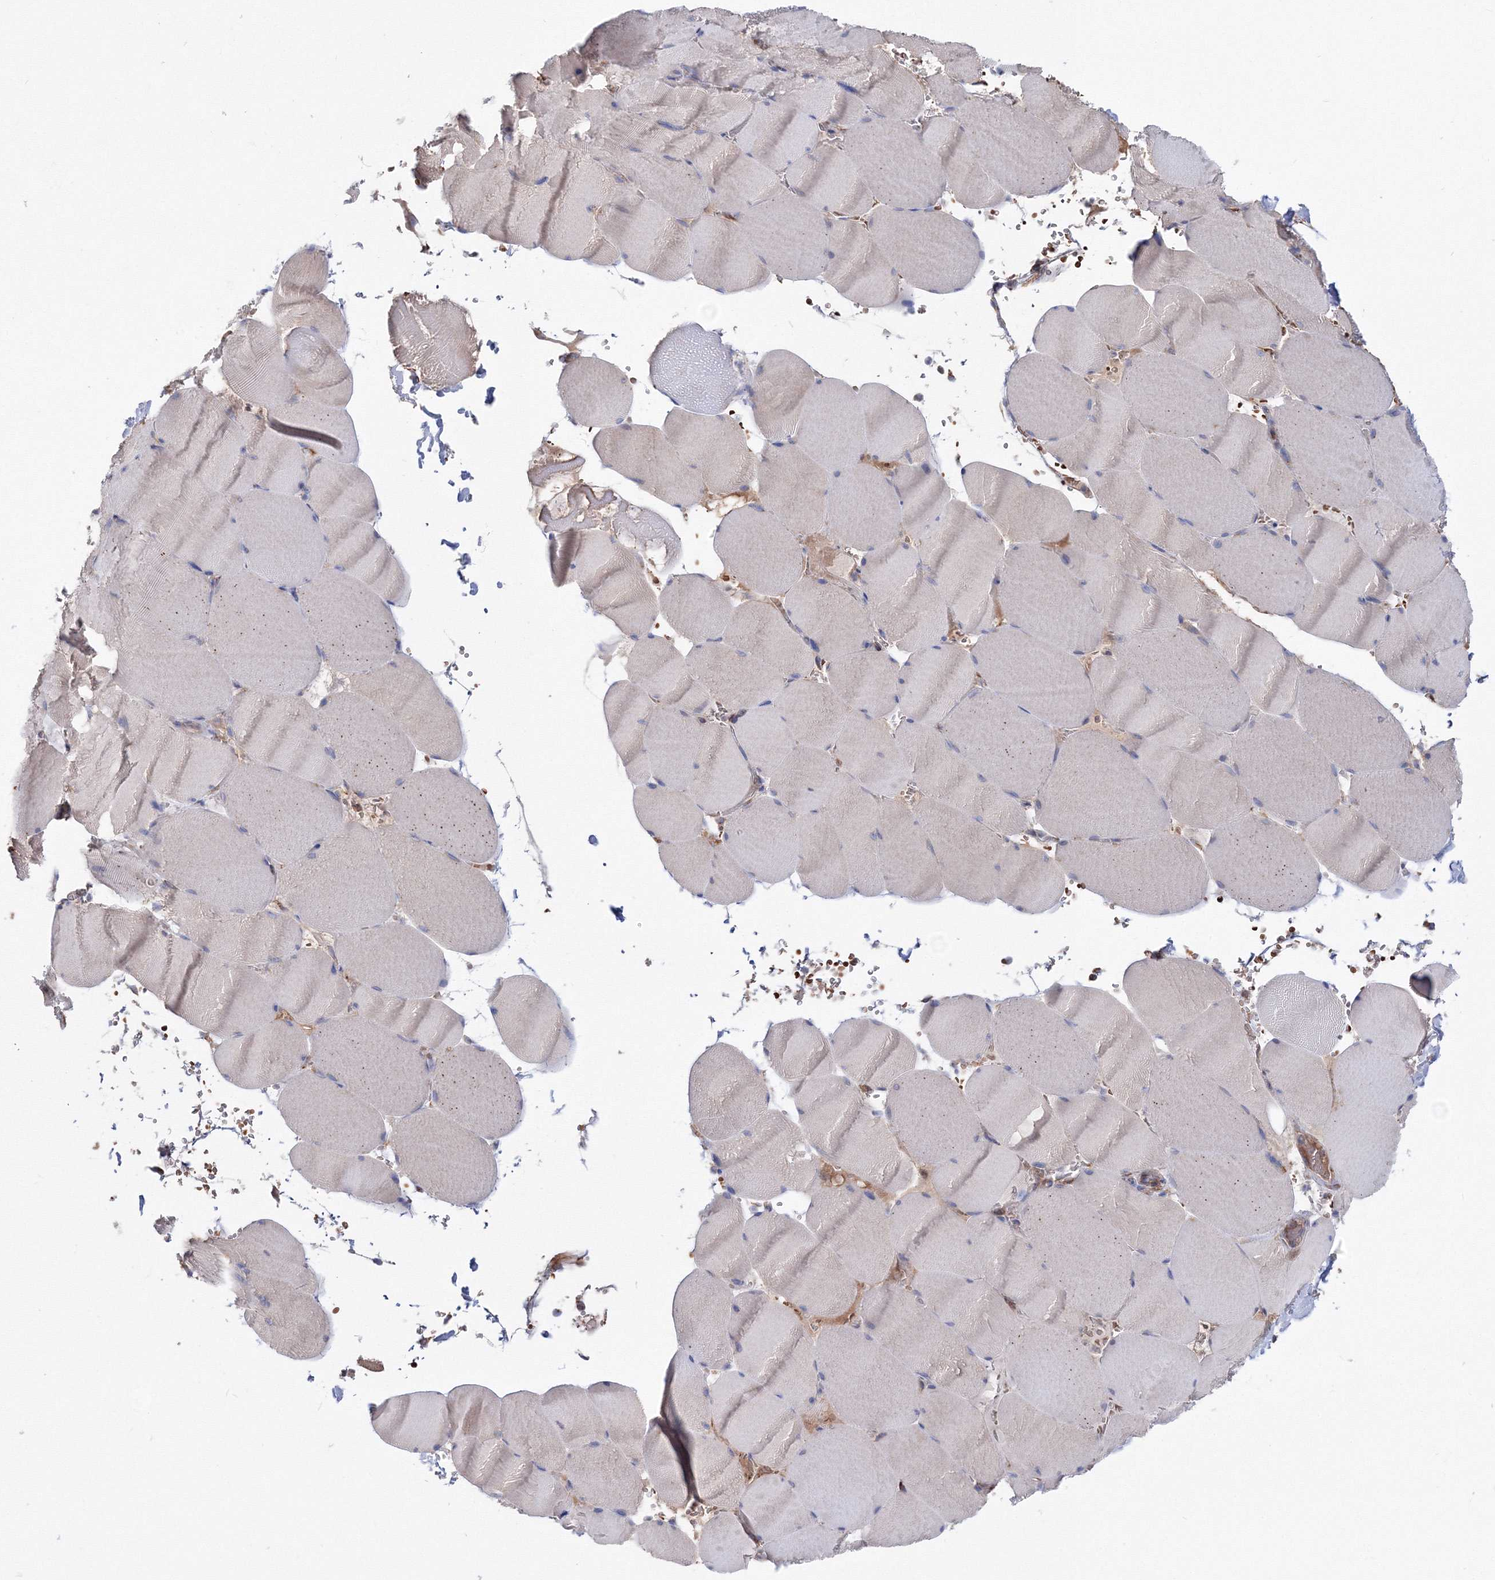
{"staining": {"intensity": "negative", "quantity": "none", "location": "none"}, "tissue": "skeletal muscle", "cell_type": "Myocytes", "image_type": "normal", "snomed": [{"axis": "morphology", "description": "Normal tissue, NOS"}, {"axis": "topography", "description": "Skeletal muscle"}, {"axis": "topography", "description": "Head-Neck"}], "caption": "IHC of normal human skeletal muscle shows no positivity in myocytes.", "gene": "VPS8", "patient": {"sex": "male", "age": 66}}